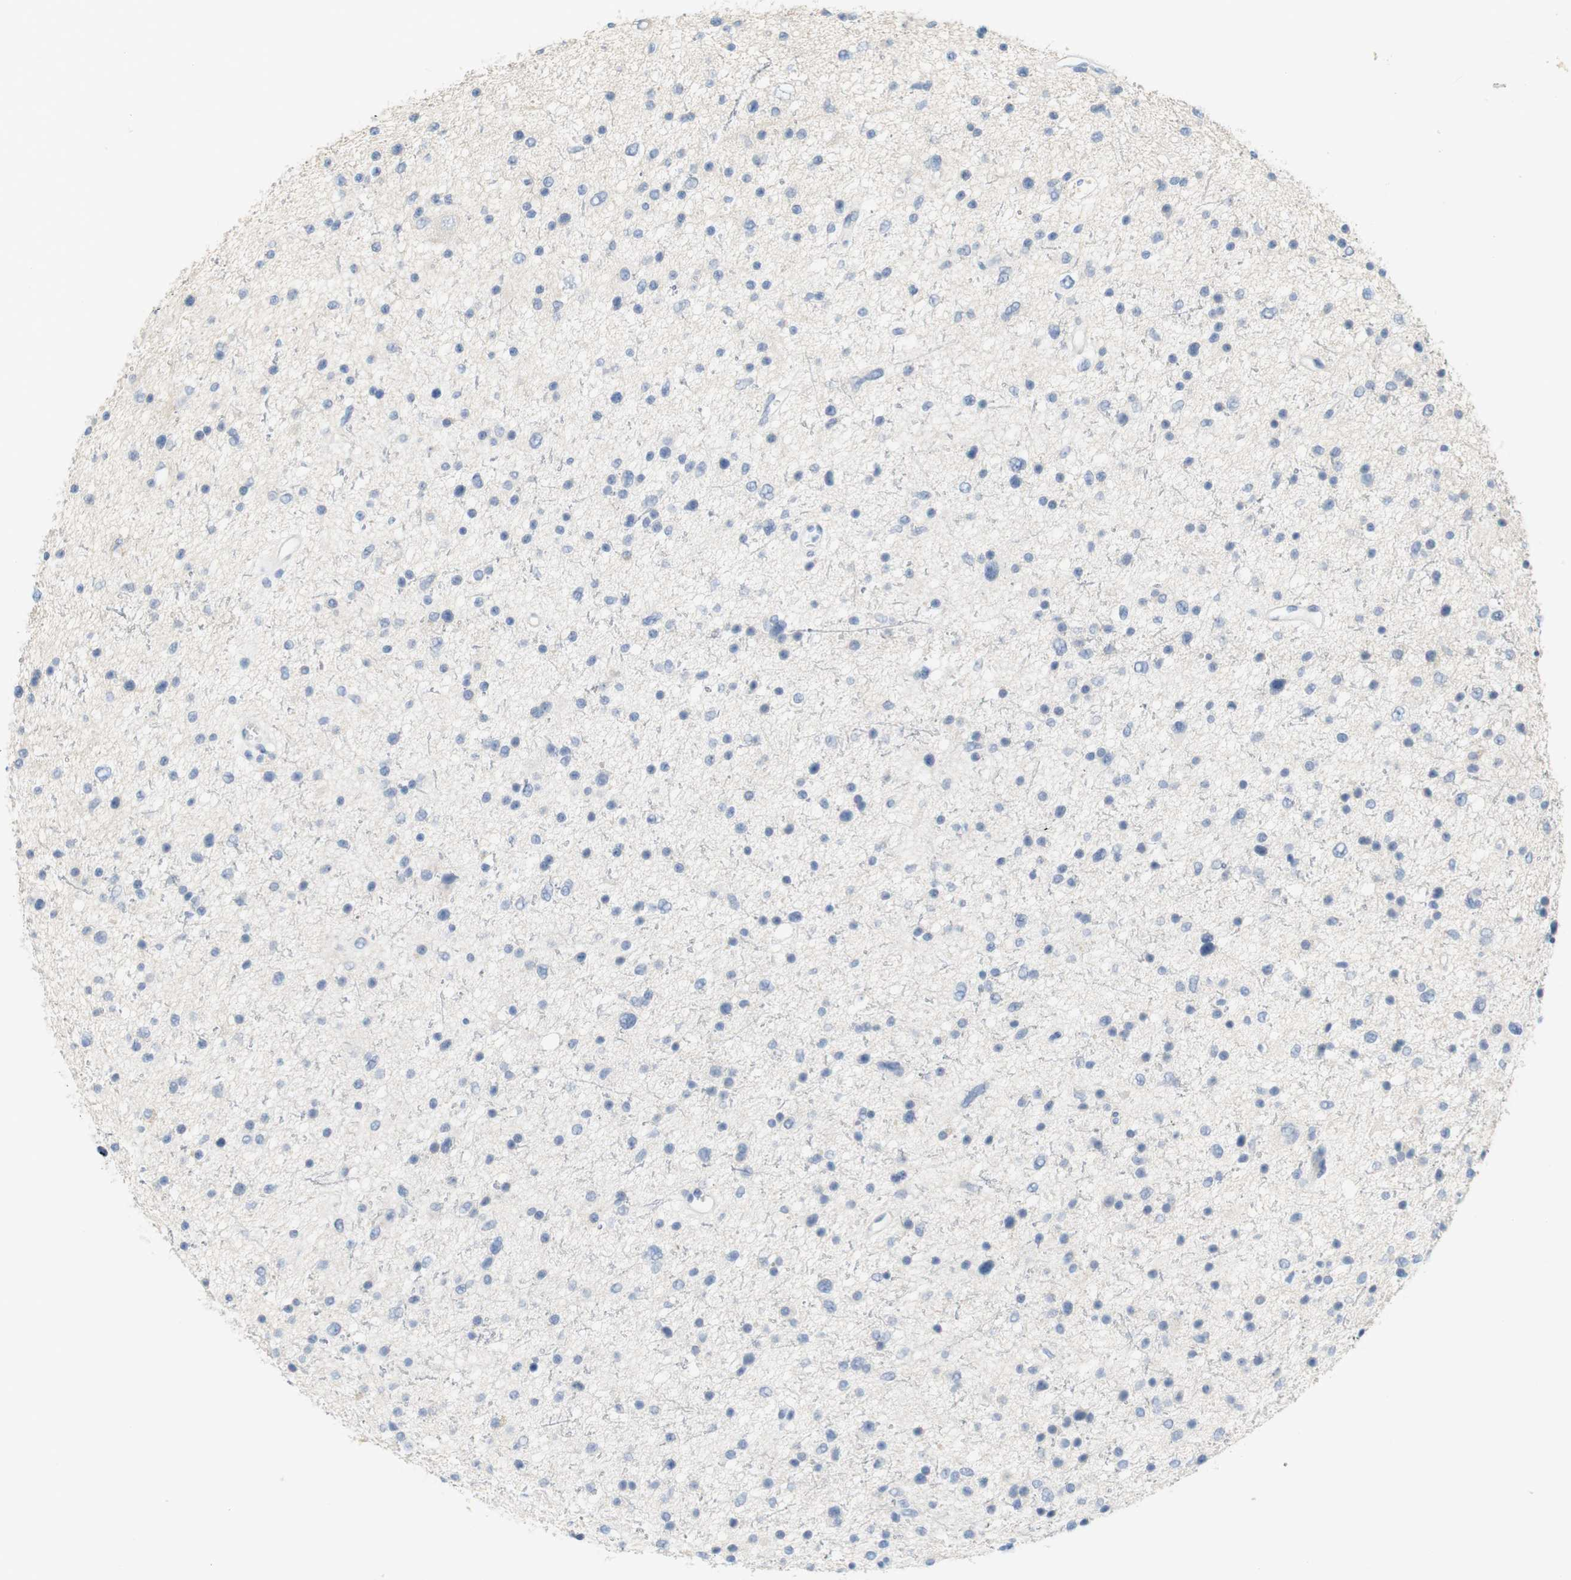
{"staining": {"intensity": "negative", "quantity": "none", "location": "none"}, "tissue": "glioma", "cell_type": "Tumor cells", "image_type": "cancer", "snomed": [{"axis": "morphology", "description": "Glioma, malignant, Low grade"}, {"axis": "topography", "description": "Brain"}], "caption": "Immunohistochemistry photomicrograph of glioma stained for a protein (brown), which reveals no positivity in tumor cells. (Stains: DAB (3,3'-diaminobenzidine) IHC with hematoxylin counter stain, Microscopy: brightfield microscopy at high magnification).", "gene": "RGS9", "patient": {"sex": "female", "age": 37}}